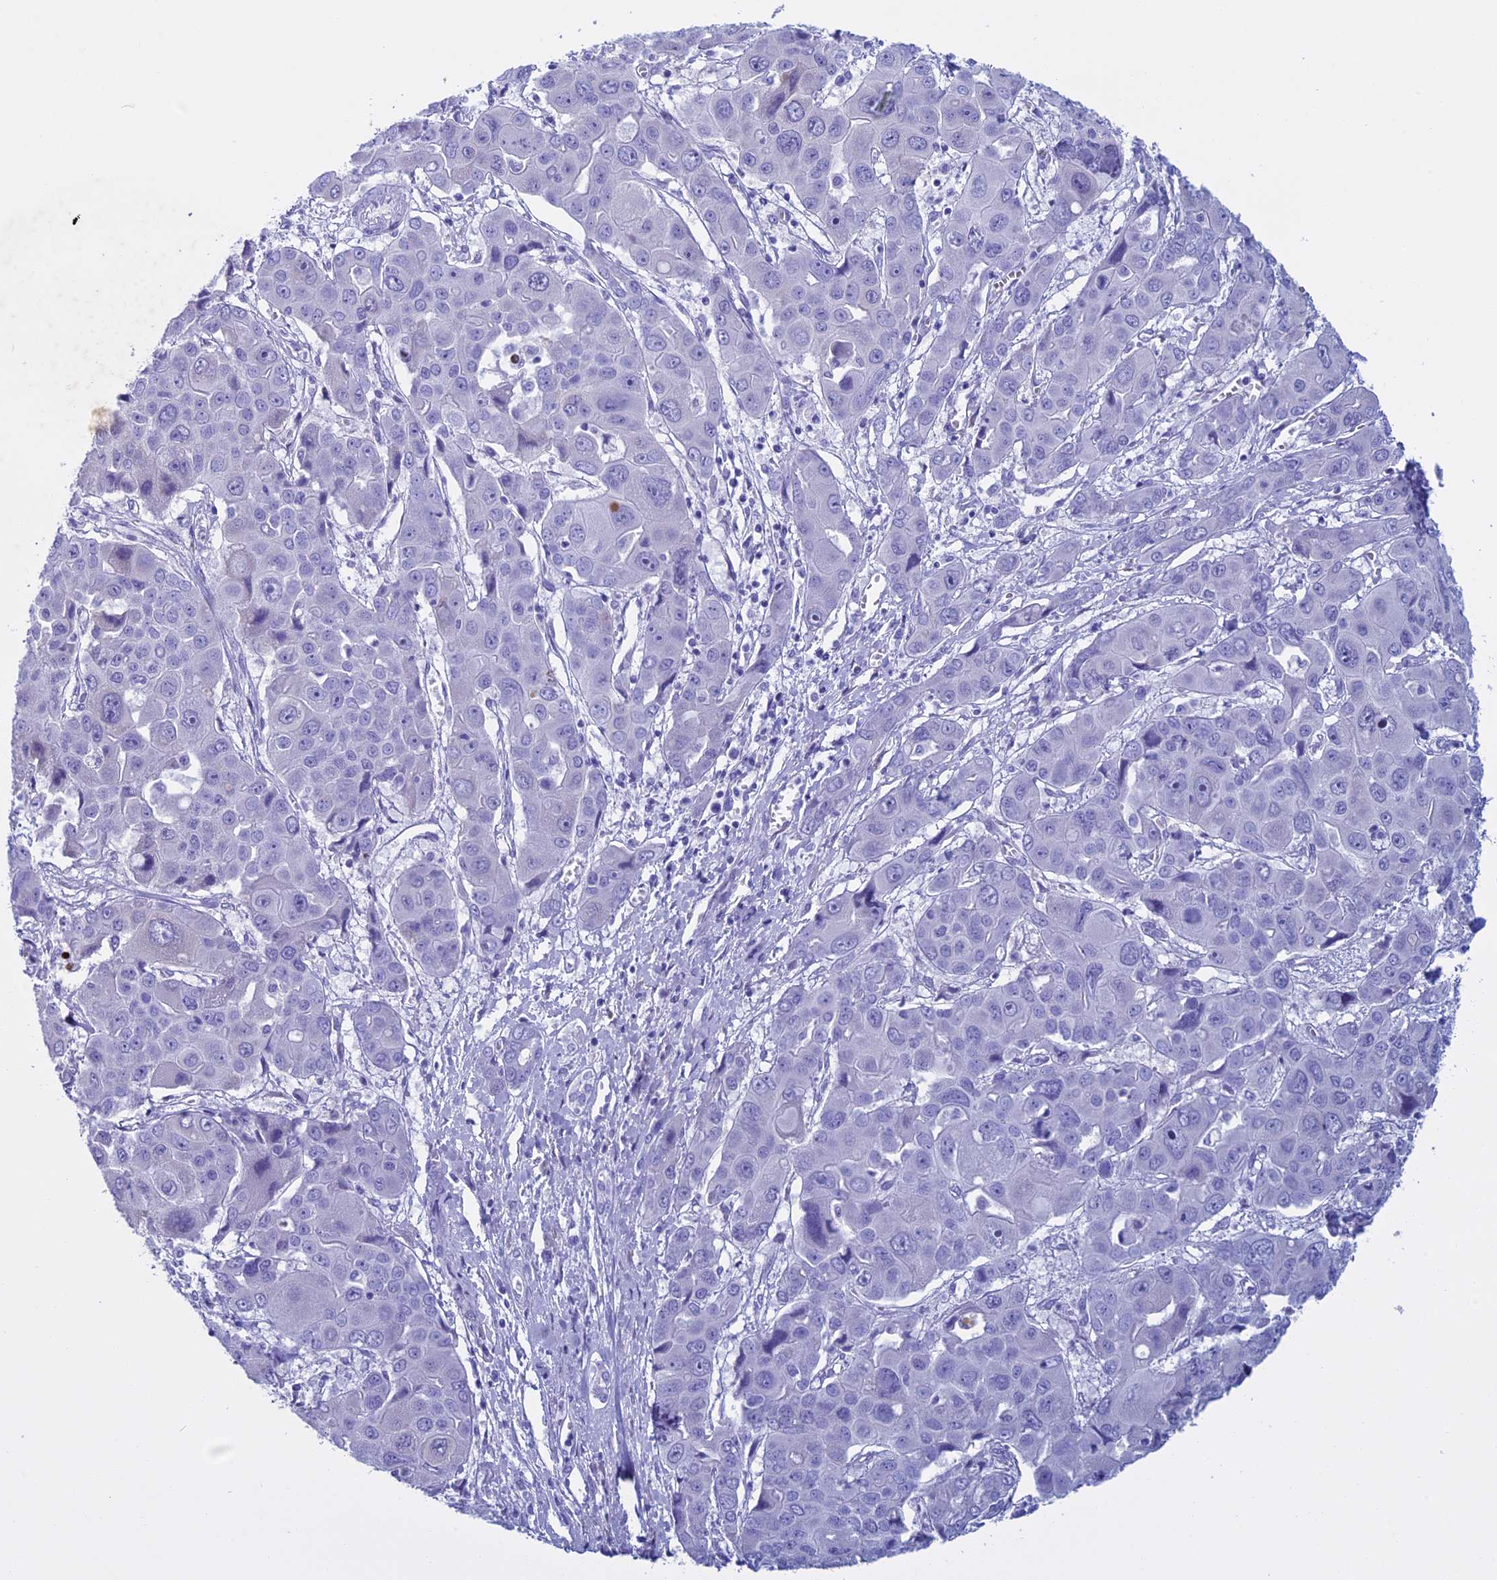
{"staining": {"intensity": "negative", "quantity": "none", "location": "none"}, "tissue": "liver cancer", "cell_type": "Tumor cells", "image_type": "cancer", "snomed": [{"axis": "morphology", "description": "Cholangiocarcinoma"}, {"axis": "topography", "description": "Liver"}], "caption": "Micrograph shows no protein expression in tumor cells of liver cancer tissue. (Immunohistochemistry, brightfield microscopy, high magnification).", "gene": "KCTD21", "patient": {"sex": "male", "age": 67}}